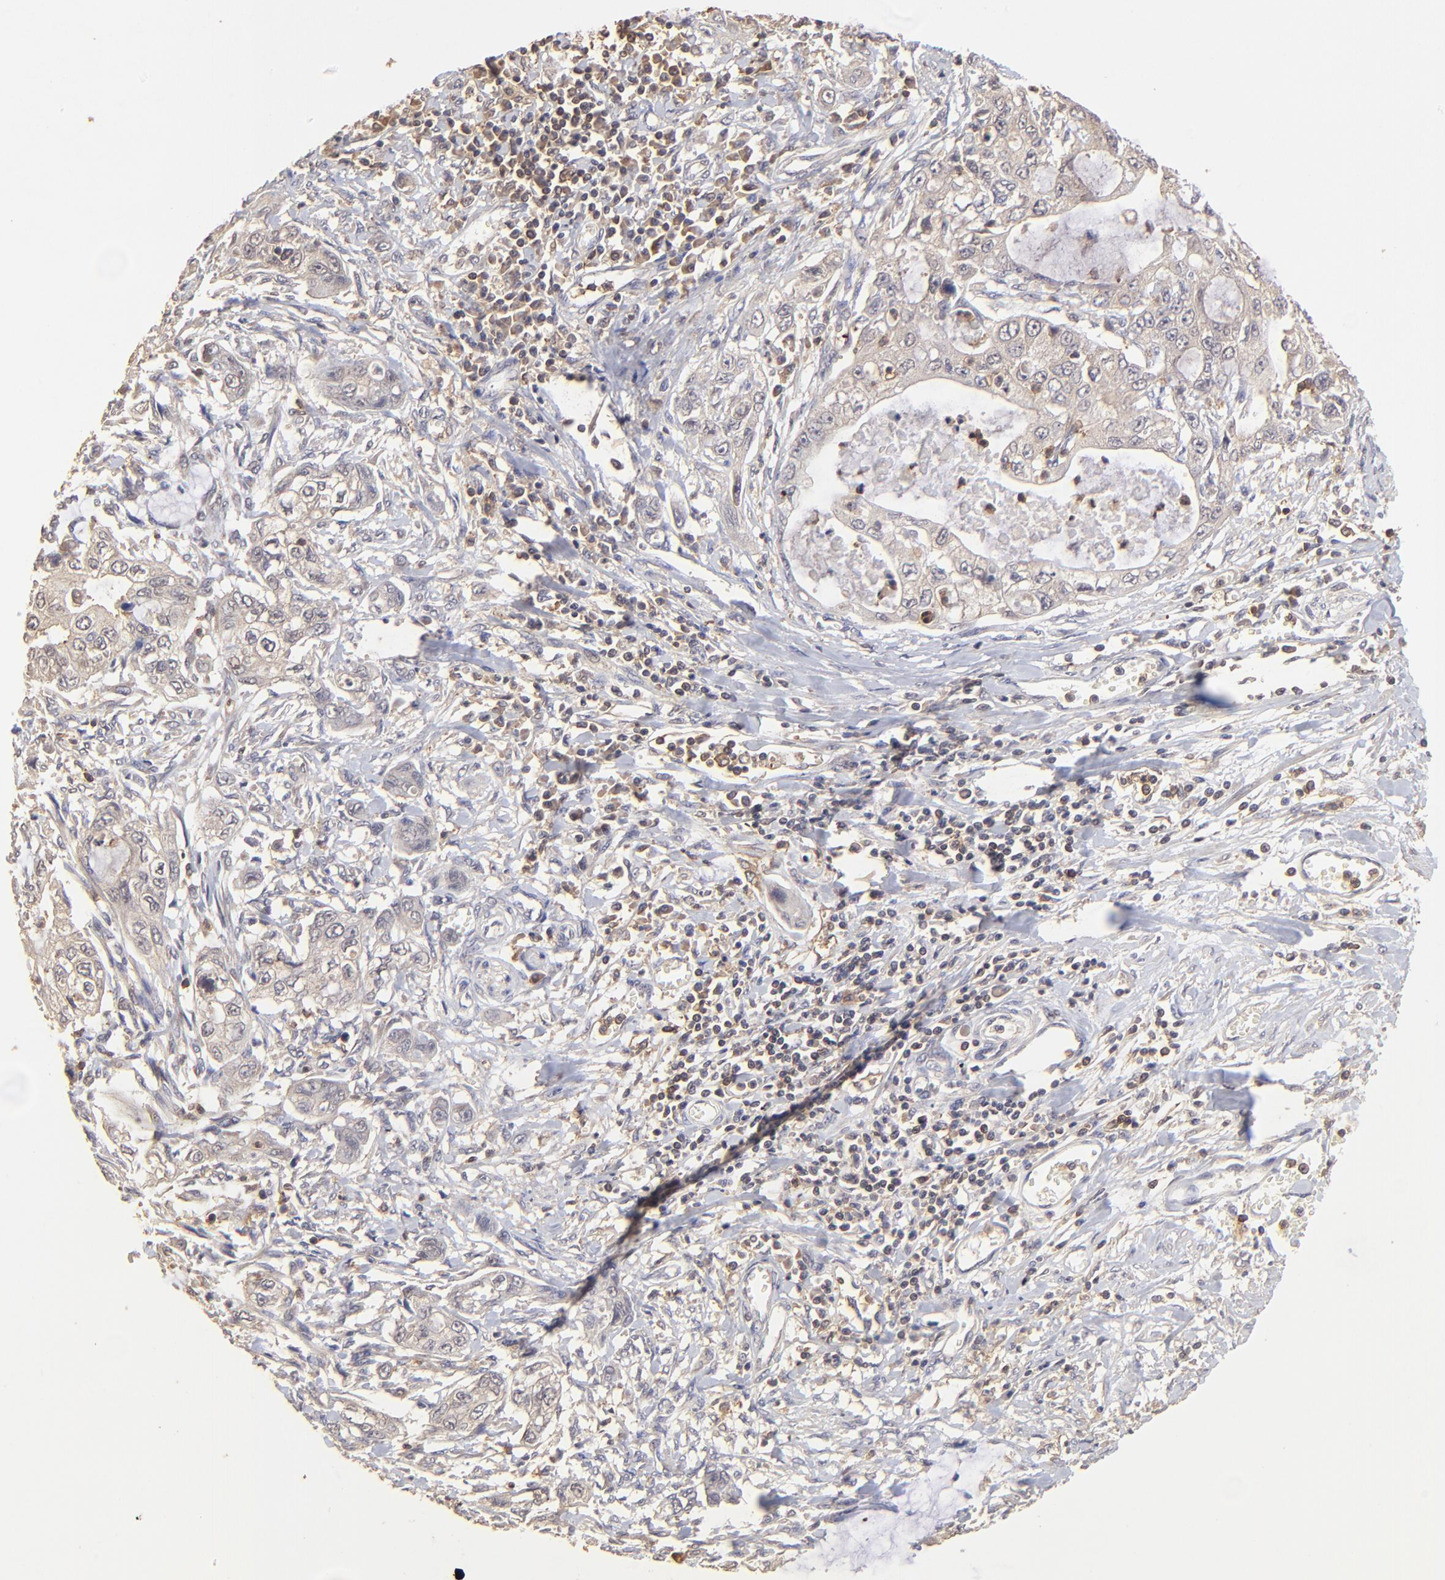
{"staining": {"intensity": "weak", "quantity": ">75%", "location": "cytoplasmic/membranous"}, "tissue": "stomach cancer", "cell_type": "Tumor cells", "image_type": "cancer", "snomed": [{"axis": "morphology", "description": "Adenocarcinoma, NOS"}, {"axis": "topography", "description": "Stomach, upper"}], "caption": "IHC image of neoplastic tissue: human adenocarcinoma (stomach) stained using immunohistochemistry (IHC) reveals low levels of weak protein expression localized specifically in the cytoplasmic/membranous of tumor cells, appearing as a cytoplasmic/membranous brown color.", "gene": "STON2", "patient": {"sex": "female", "age": 52}}